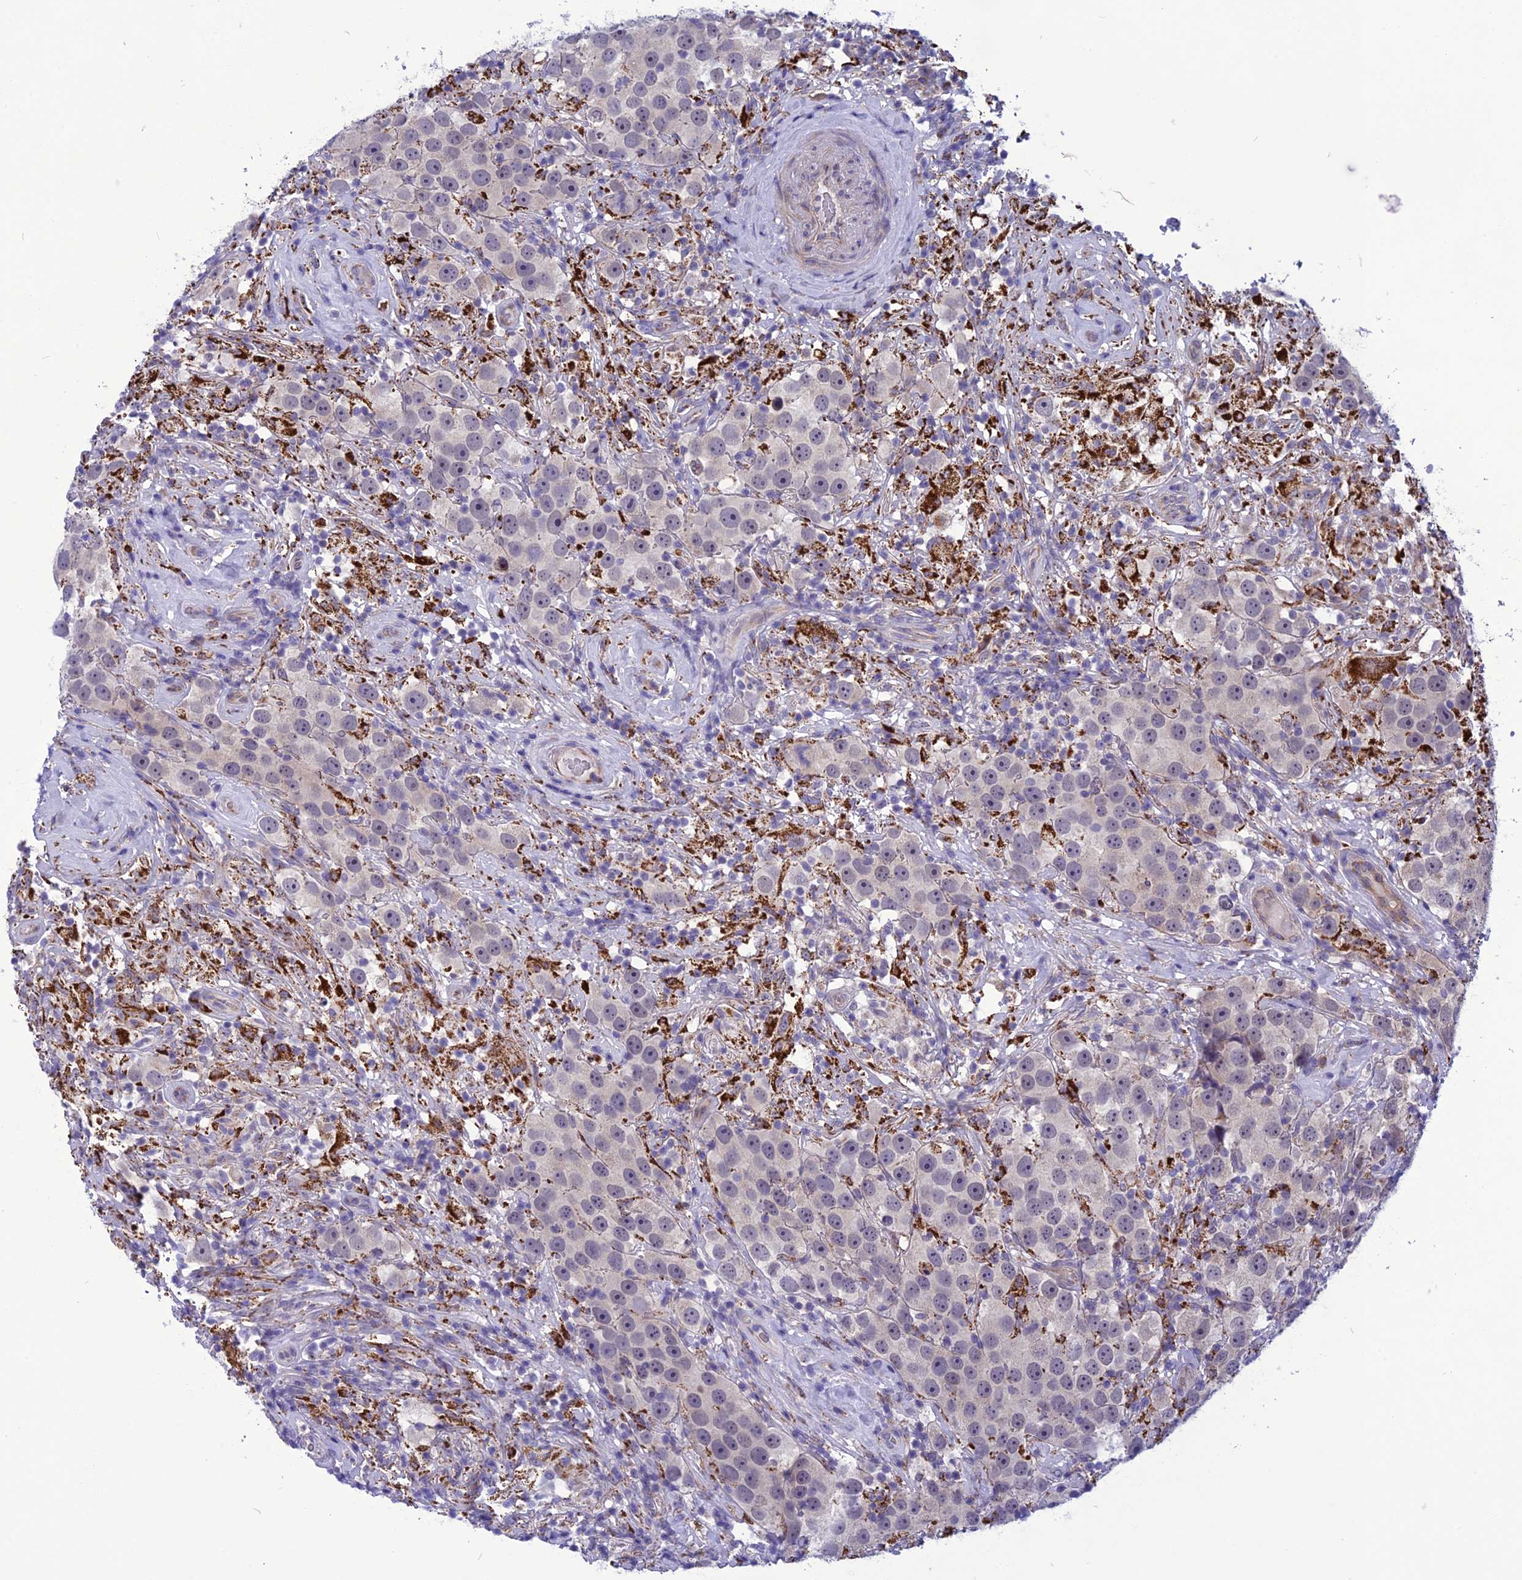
{"staining": {"intensity": "negative", "quantity": "none", "location": "none"}, "tissue": "testis cancer", "cell_type": "Tumor cells", "image_type": "cancer", "snomed": [{"axis": "morphology", "description": "Seminoma, NOS"}, {"axis": "topography", "description": "Testis"}], "caption": "Human testis cancer (seminoma) stained for a protein using immunohistochemistry displays no staining in tumor cells.", "gene": "PSMF1", "patient": {"sex": "male", "age": 49}}